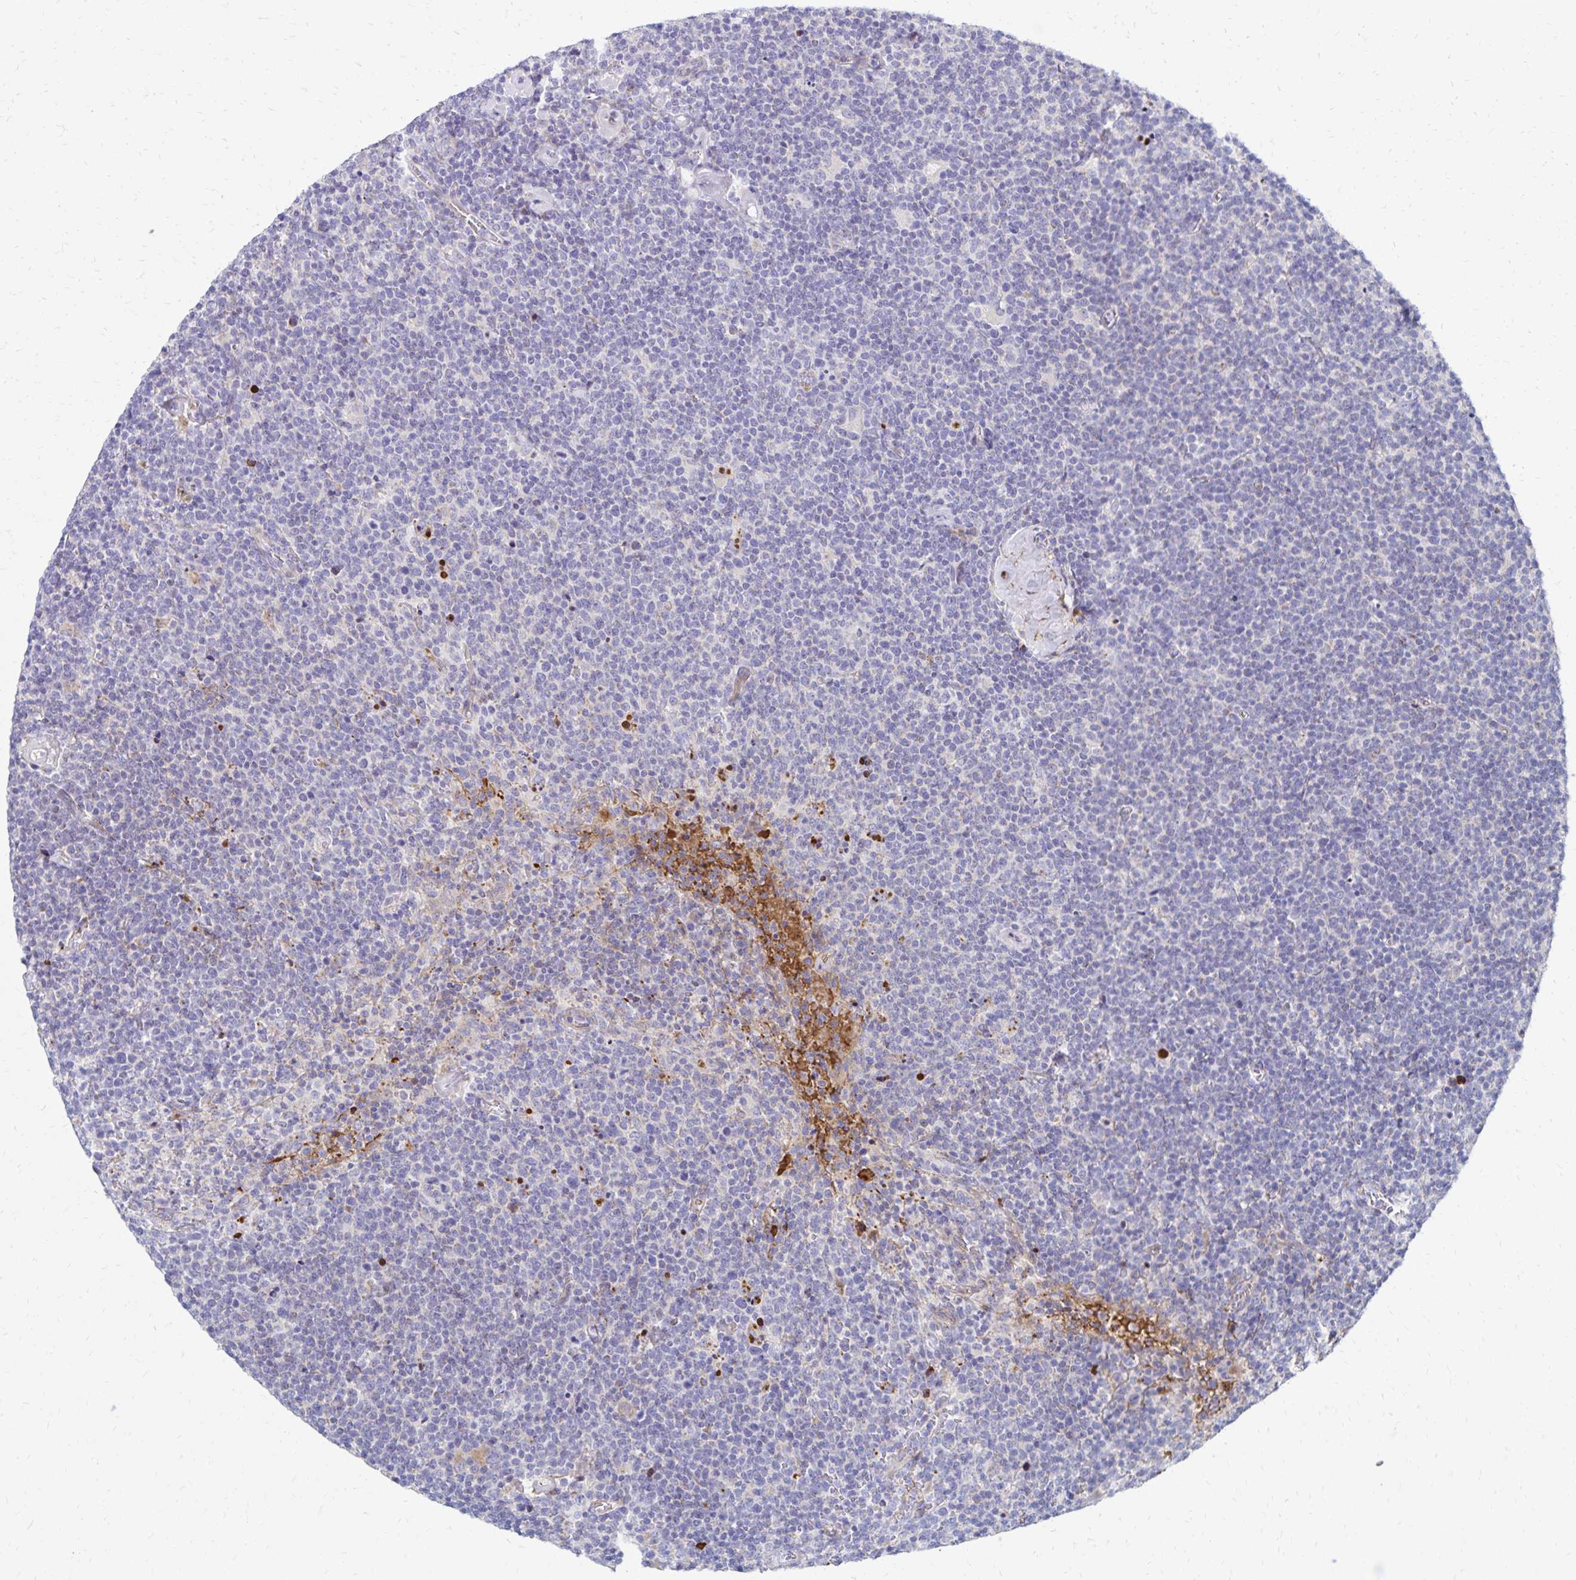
{"staining": {"intensity": "negative", "quantity": "none", "location": "none"}, "tissue": "lymphoma", "cell_type": "Tumor cells", "image_type": "cancer", "snomed": [{"axis": "morphology", "description": "Malignant lymphoma, non-Hodgkin's type, High grade"}, {"axis": "topography", "description": "Lymph node"}], "caption": "An image of human lymphoma is negative for staining in tumor cells. The staining was performed using DAB to visualize the protein expression in brown, while the nuclei were stained in blue with hematoxylin (Magnification: 20x).", "gene": "NECAP1", "patient": {"sex": "male", "age": 61}}